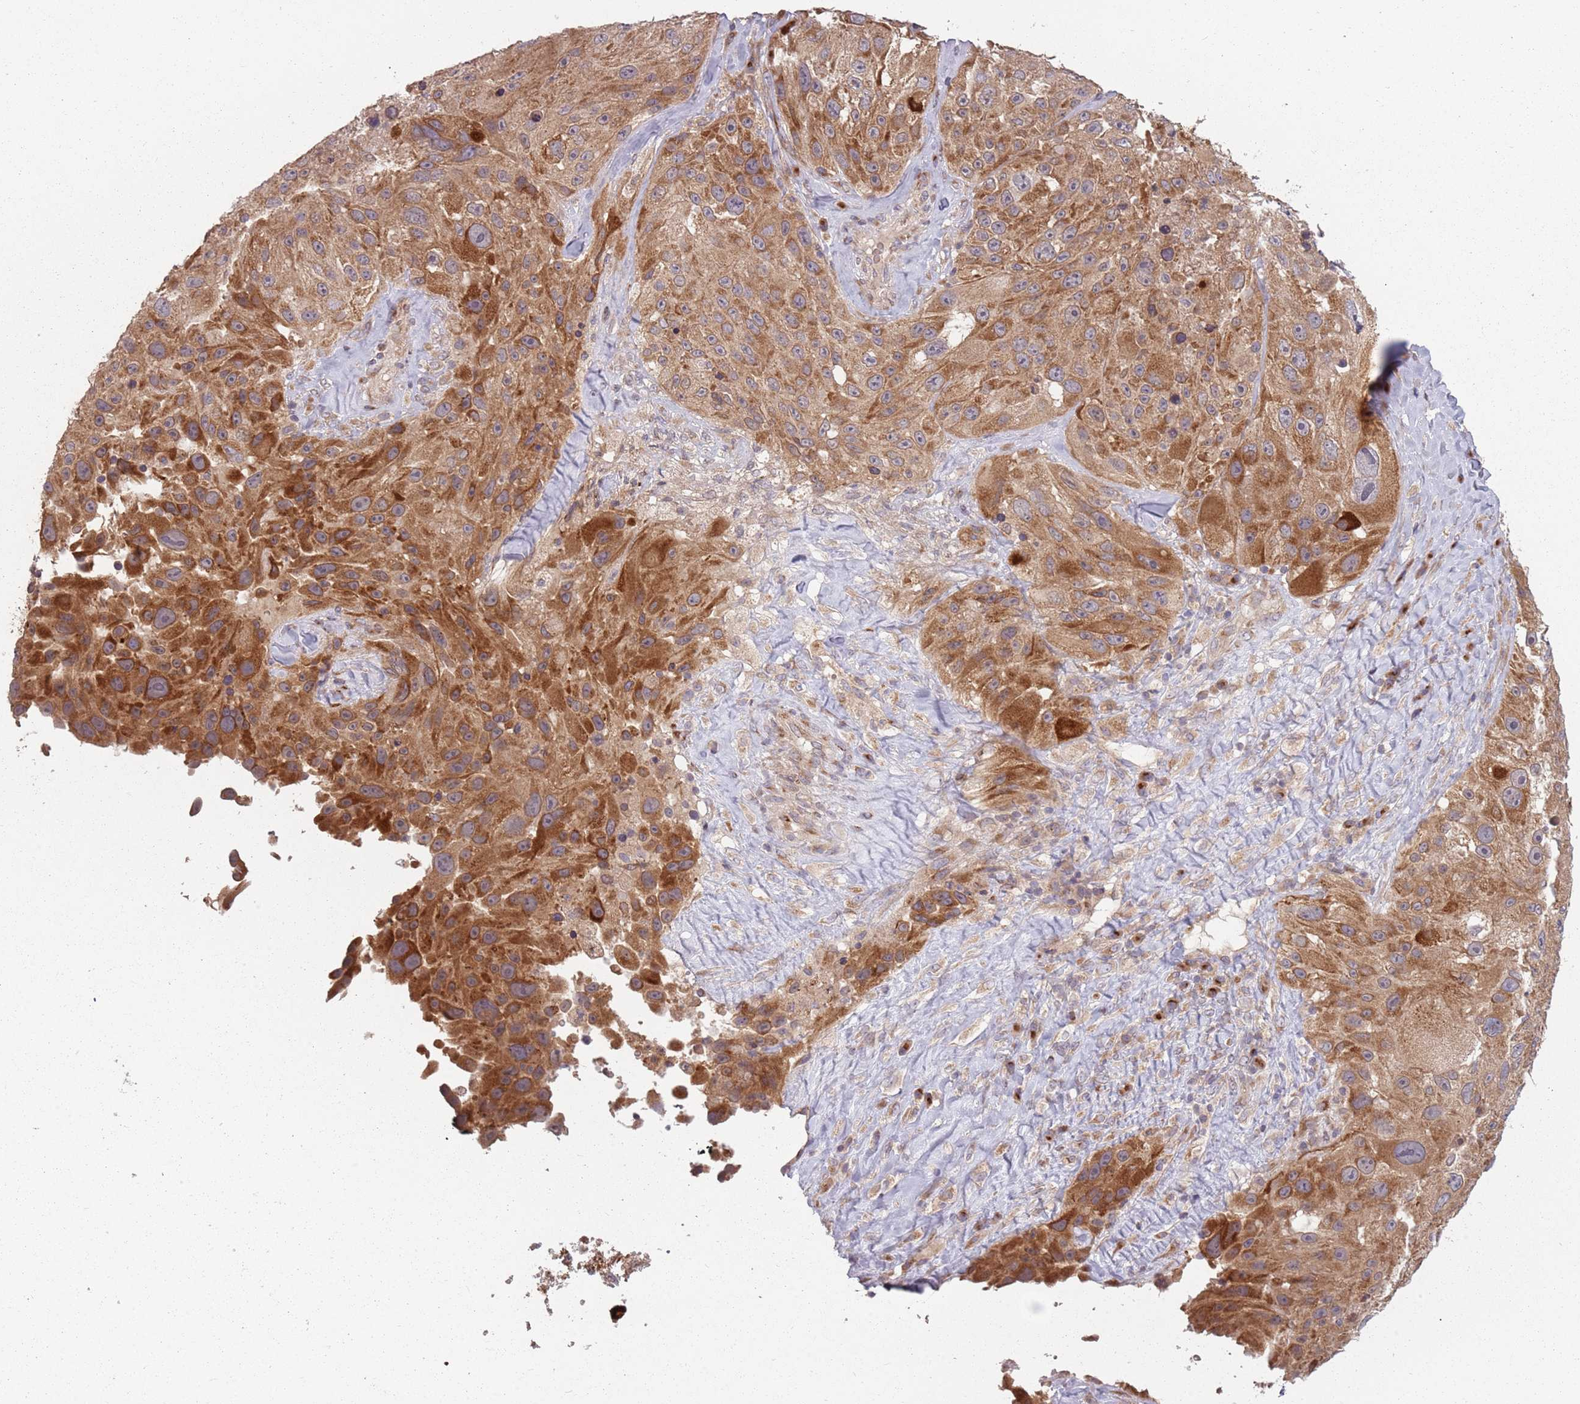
{"staining": {"intensity": "strong", "quantity": ">75%", "location": "cytoplasmic/membranous"}, "tissue": "melanoma", "cell_type": "Tumor cells", "image_type": "cancer", "snomed": [{"axis": "morphology", "description": "Malignant melanoma, Metastatic site"}, {"axis": "topography", "description": "Lymph node"}], "caption": "This is a histology image of immunohistochemistry staining of melanoma, which shows strong expression in the cytoplasmic/membranous of tumor cells.", "gene": "PLD6", "patient": {"sex": "male", "age": 62}}